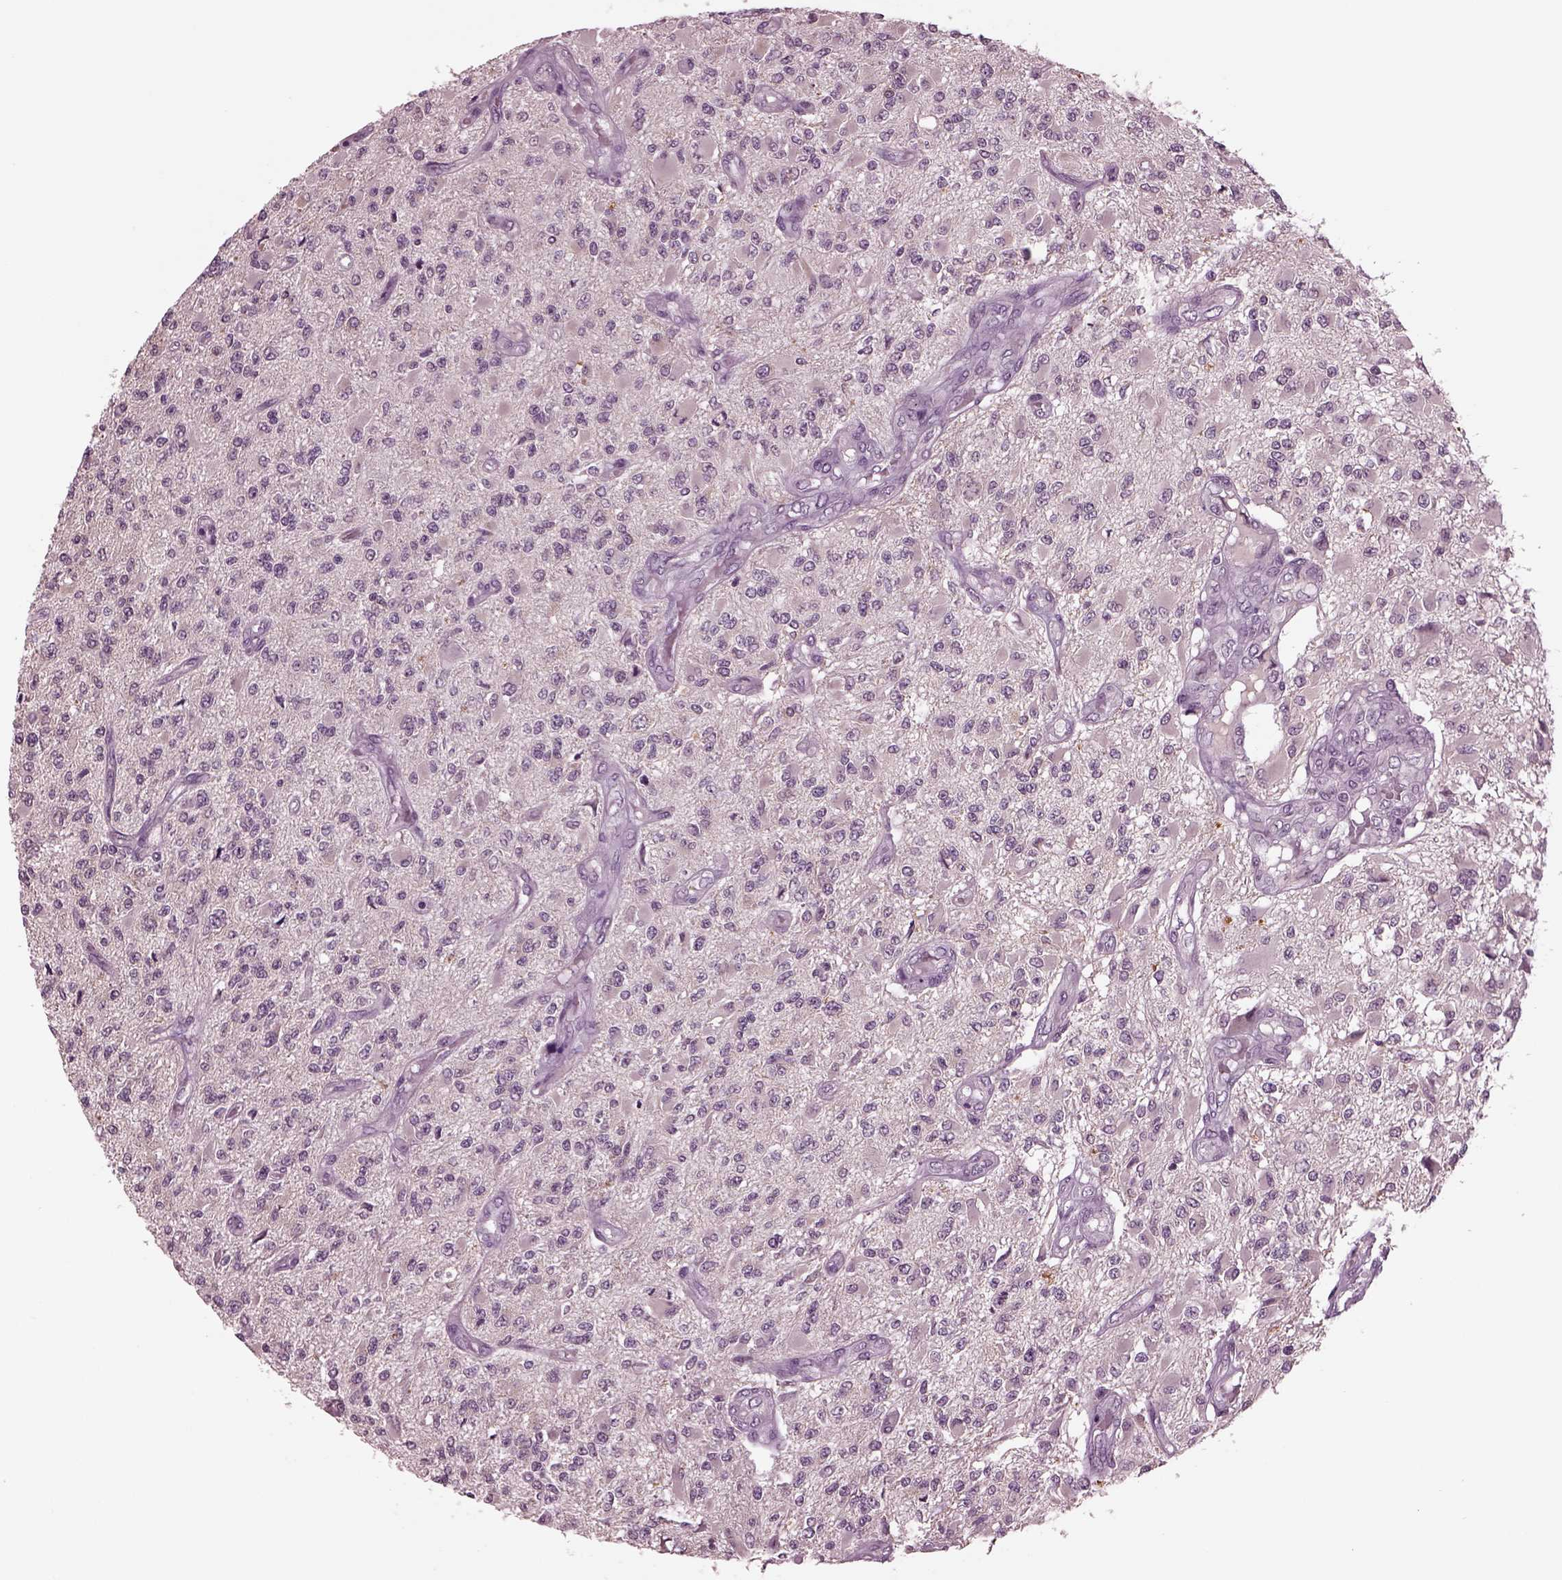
{"staining": {"intensity": "negative", "quantity": "none", "location": "none"}, "tissue": "glioma", "cell_type": "Tumor cells", "image_type": "cancer", "snomed": [{"axis": "morphology", "description": "Glioma, malignant, High grade"}, {"axis": "topography", "description": "Brain"}], "caption": "IHC of human glioma displays no staining in tumor cells.", "gene": "CLCN4", "patient": {"sex": "female", "age": 63}}